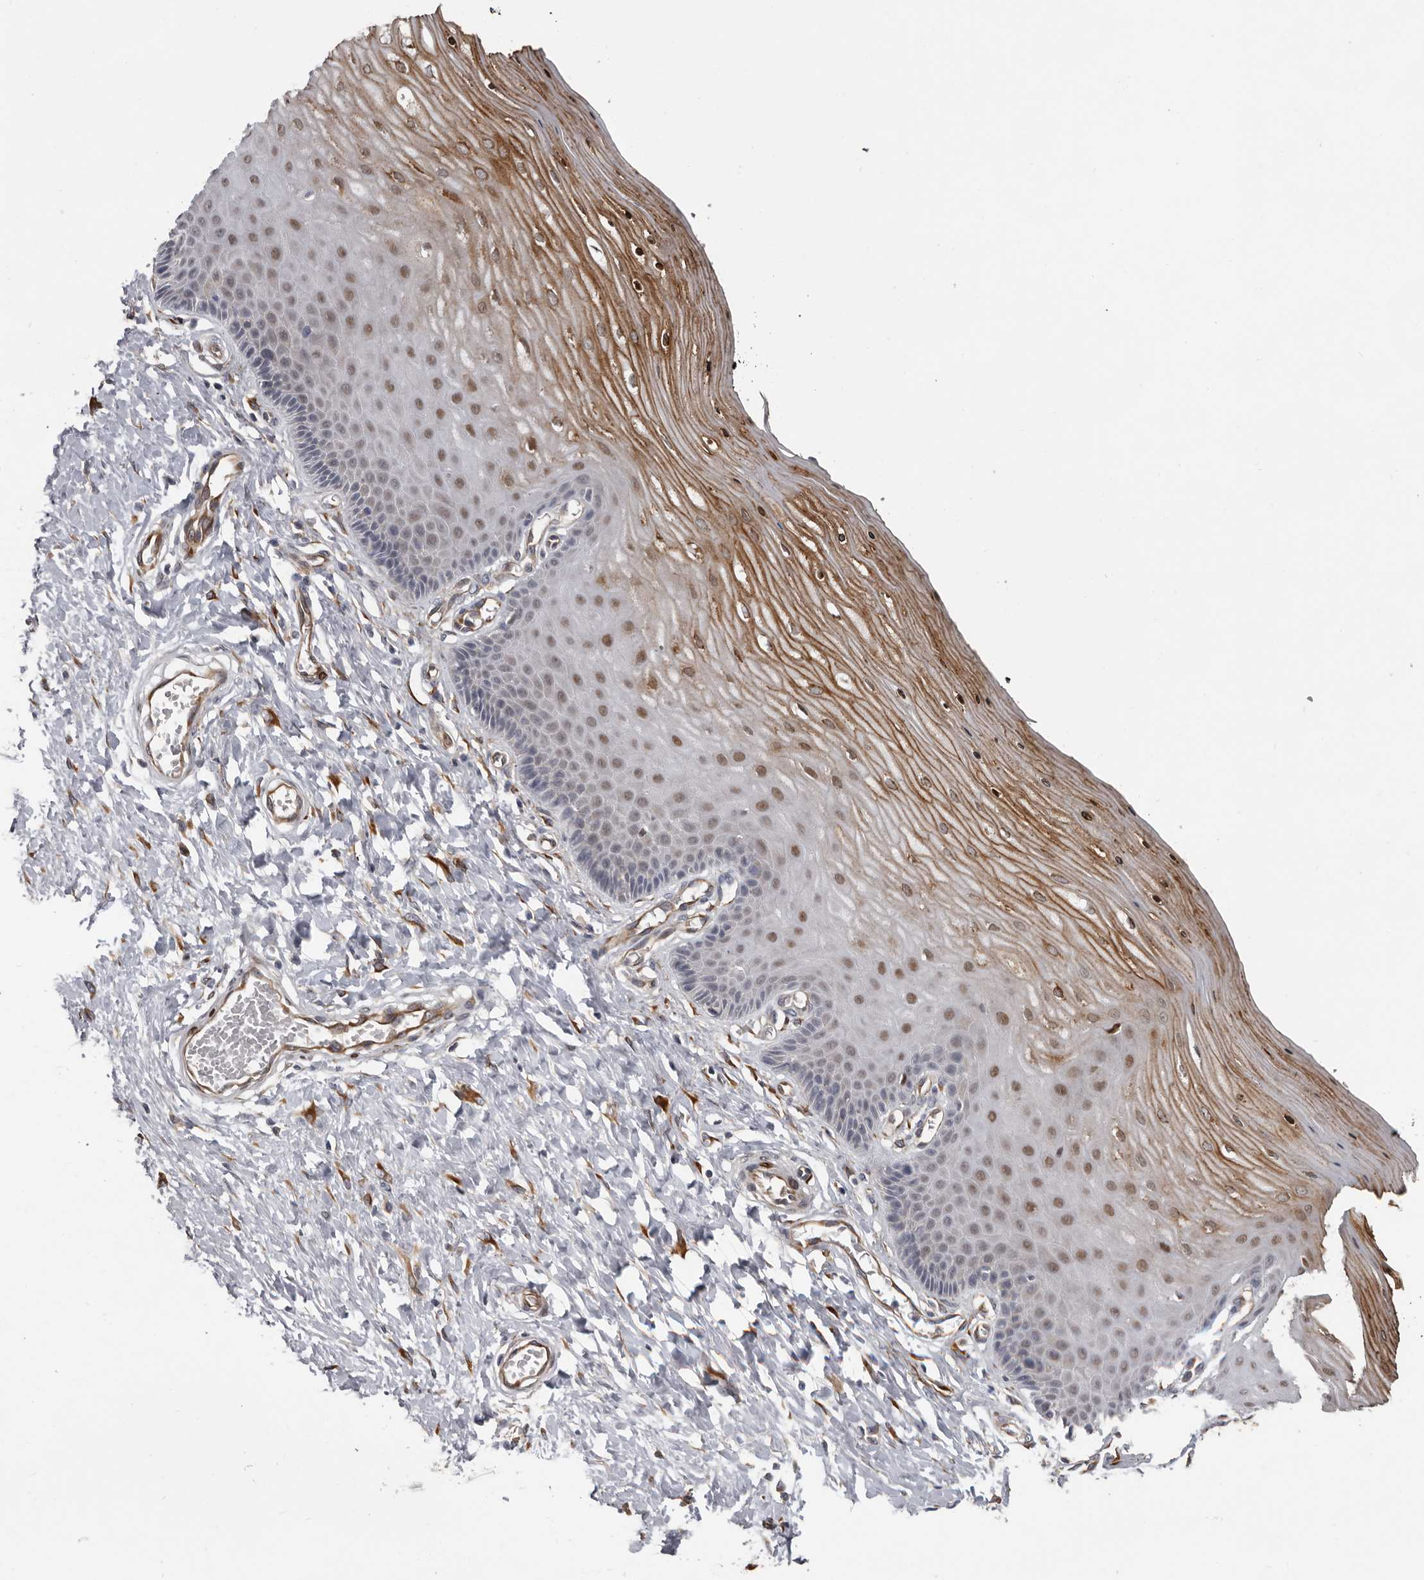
{"staining": {"intensity": "weak", "quantity": ">75%", "location": "cytoplasmic/membranous,nuclear"}, "tissue": "cervix", "cell_type": "Glandular cells", "image_type": "normal", "snomed": [{"axis": "morphology", "description": "Normal tissue, NOS"}, {"axis": "topography", "description": "Cervix"}], "caption": "Immunohistochemistry (IHC) histopathology image of unremarkable cervix stained for a protein (brown), which exhibits low levels of weak cytoplasmic/membranous,nuclear positivity in approximately >75% of glandular cells.", "gene": "MTF1", "patient": {"sex": "female", "age": 55}}